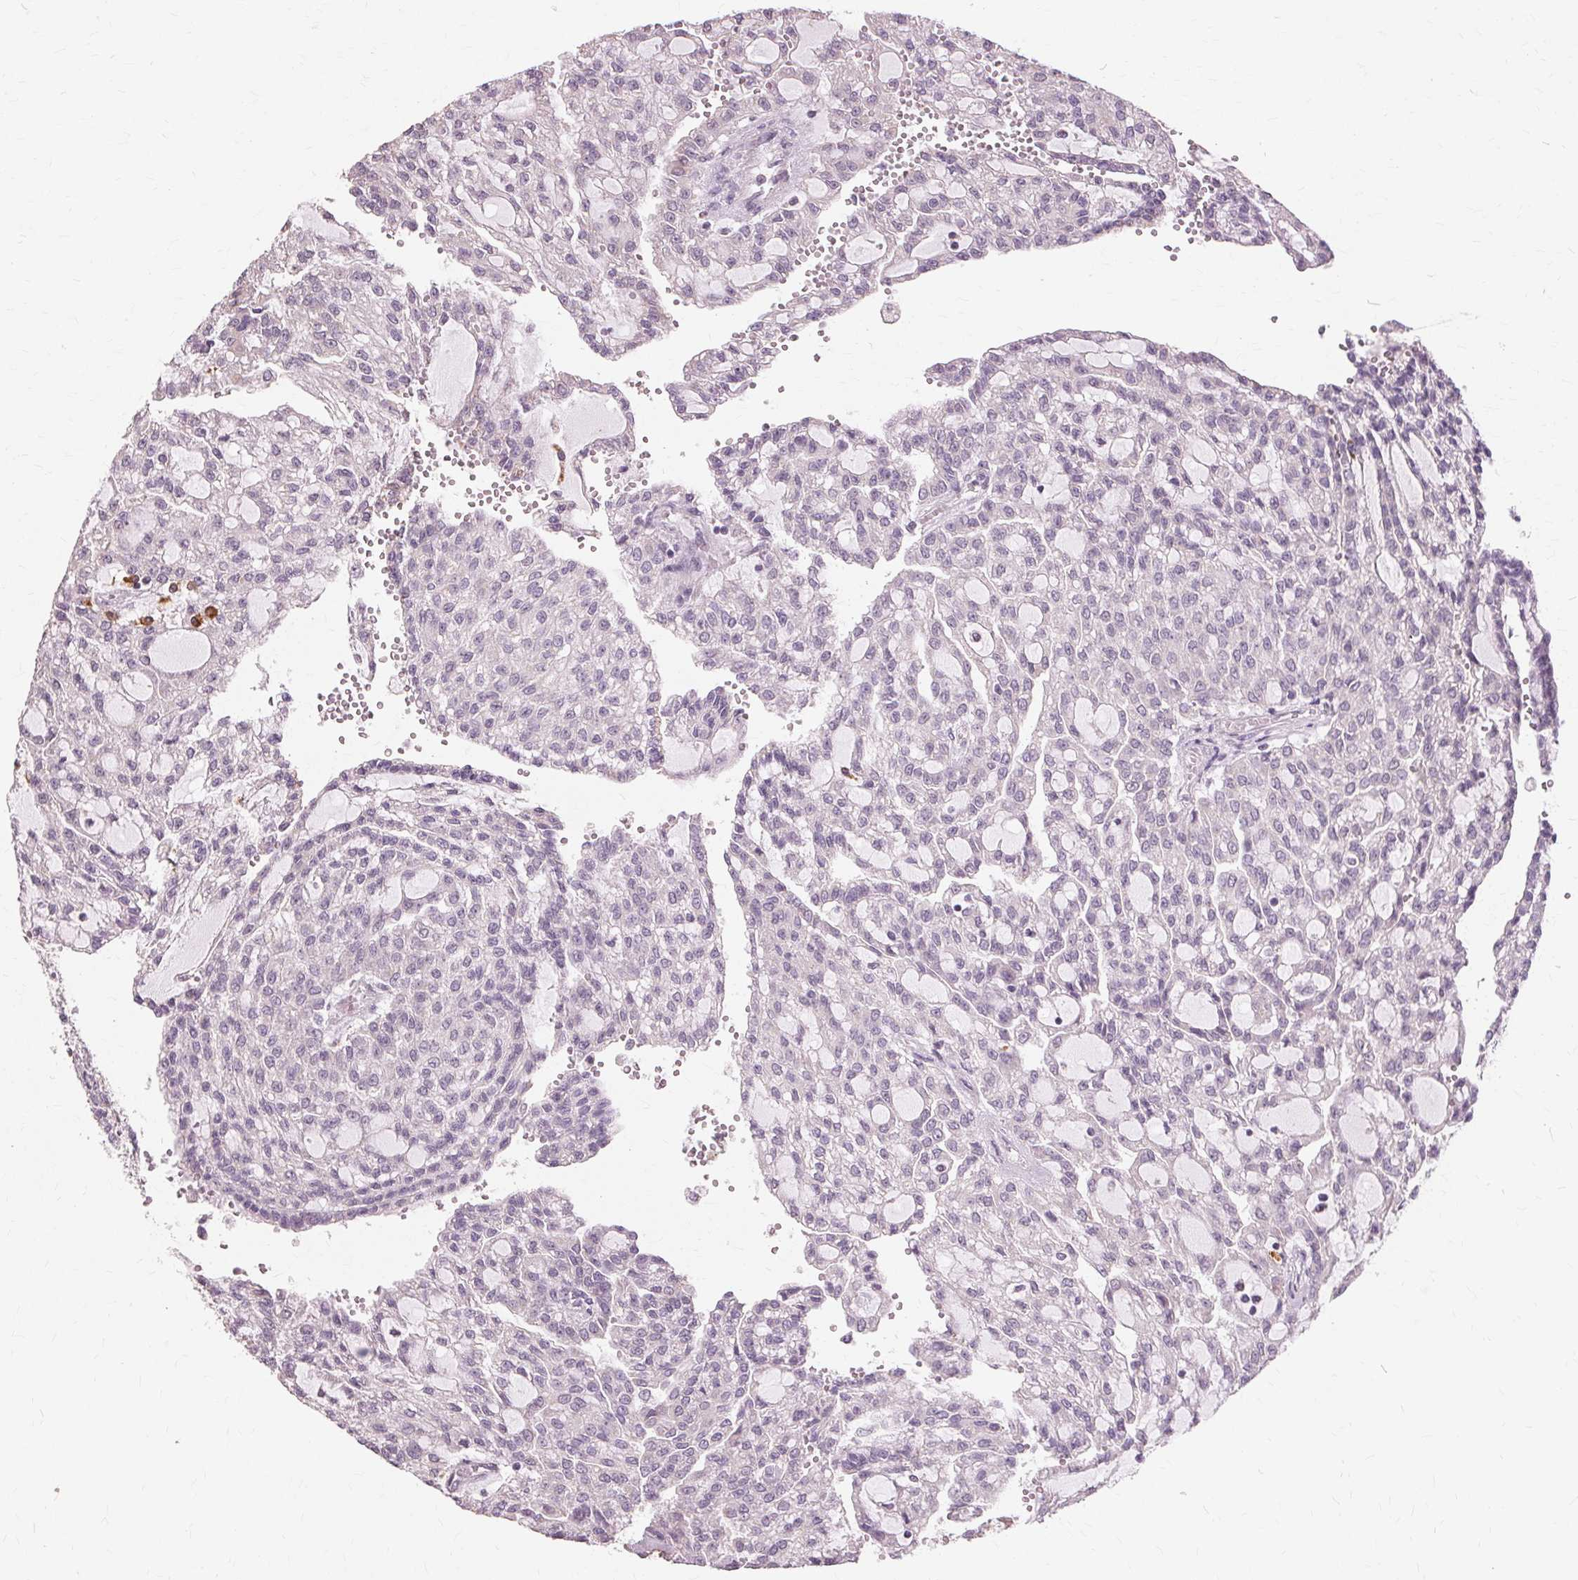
{"staining": {"intensity": "negative", "quantity": "none", "location": "none"}, "tissue": "renal cancer", "cell_type": "Tumor cells", "image_type": "cancer", "snomed": [{"axis": "morphology", "description": "Adenocarcinoma, NOS"}, {"axis": "topography", "description": "Kidney"}], "caption": "Immunohistochemistry of human renal adenocarcinoma demonstrates no positivity in tumor cells. (Stains: DAB (3,3'-diaminobenzidine) immunohistochemistry with hematoxylin counter stain, Microscopy: brightfield microscopy at high magnification).", "gene": "SIGLEC6", "patient": {"sex": "male", "age": 63}}